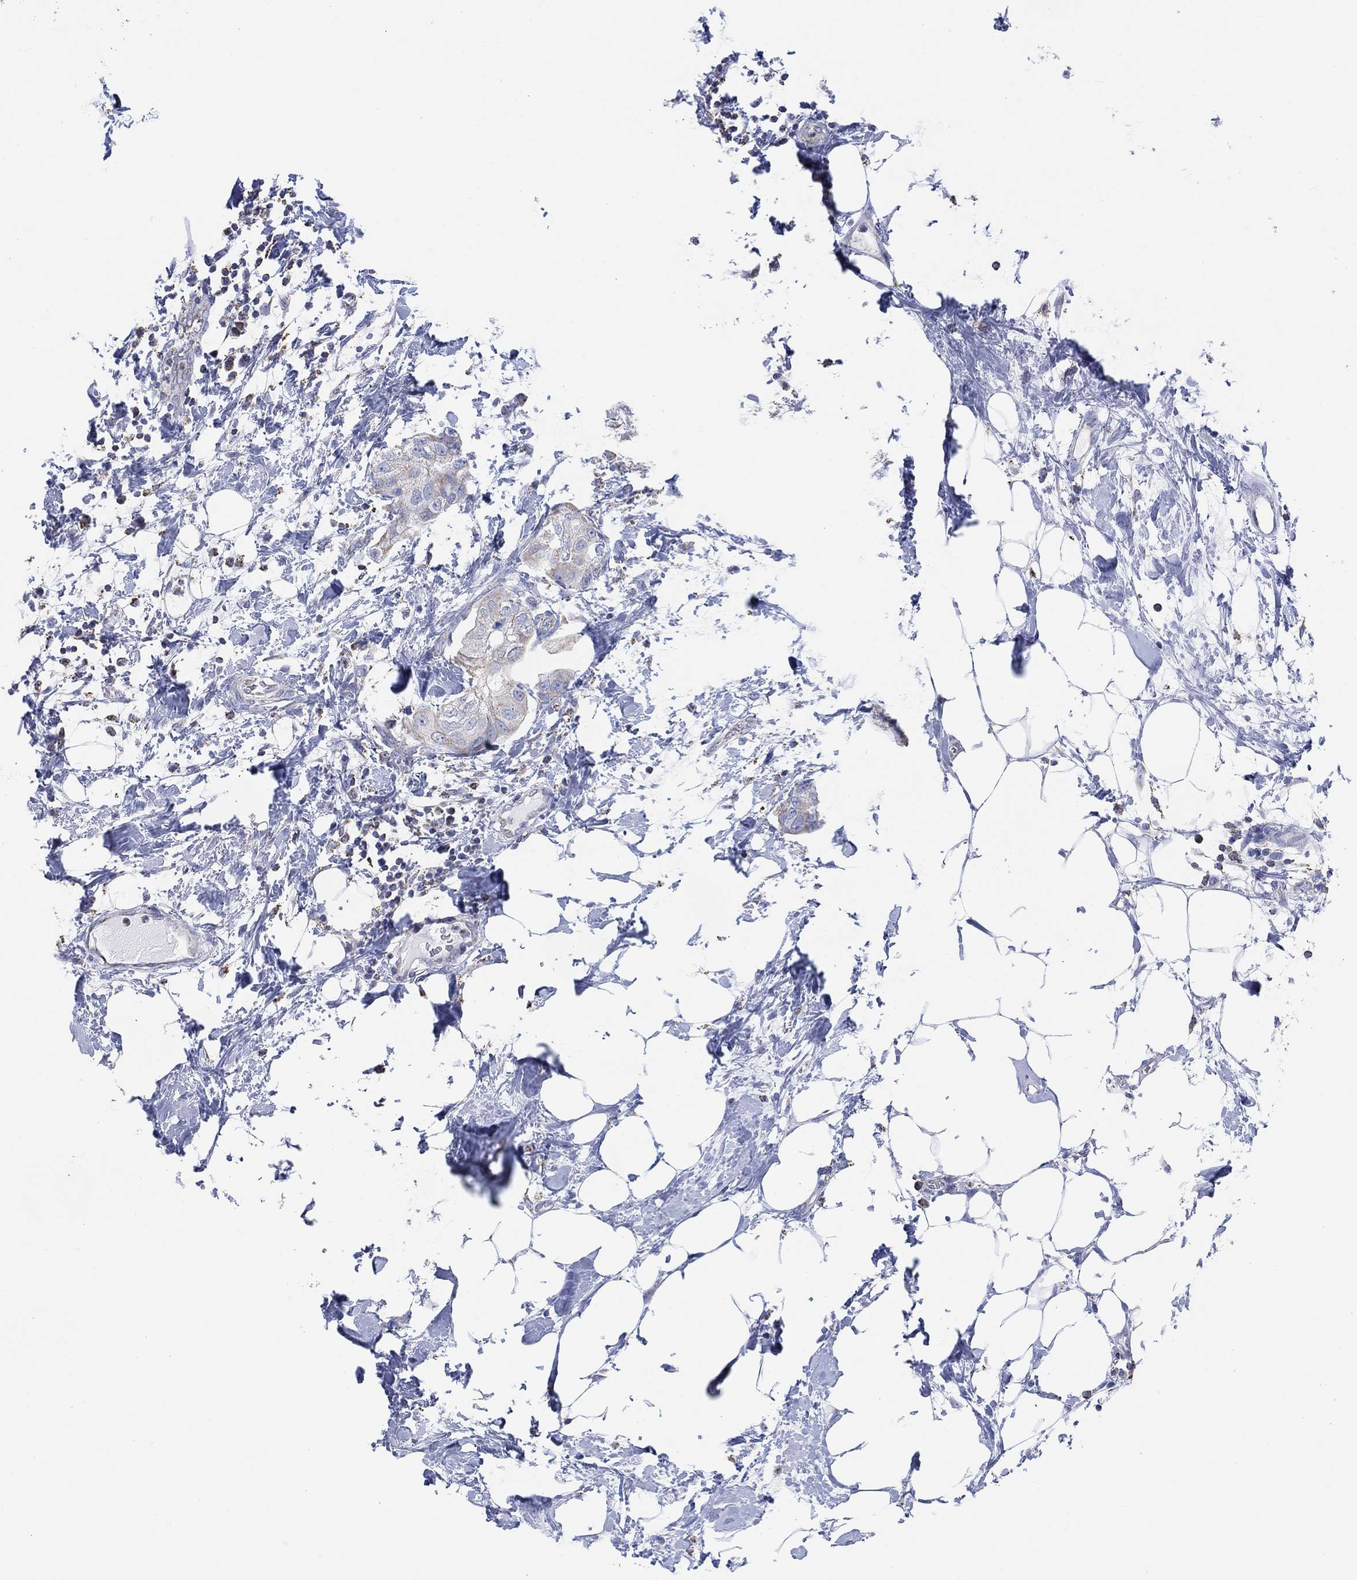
{"staining": {"intensity": "negative", "quantity": "none", "location": "none"}, "tissue": "breast cancer", "cell_type": "Tumor cells", "image_type": "cancer", "snomed": [{"axis": "morphology", "description": "Normal tissue, NOS"}, {"axis": "morphology", "description": "Duct carcinoma"}, {"axis": "topography", "description": "Breast"}], "caption": "DAB immunohistochemical staining of breast cancer displays no significant expression in tumor cells.", "gene": "CFTR", "patient": {"sex": "female", "age": 40}}